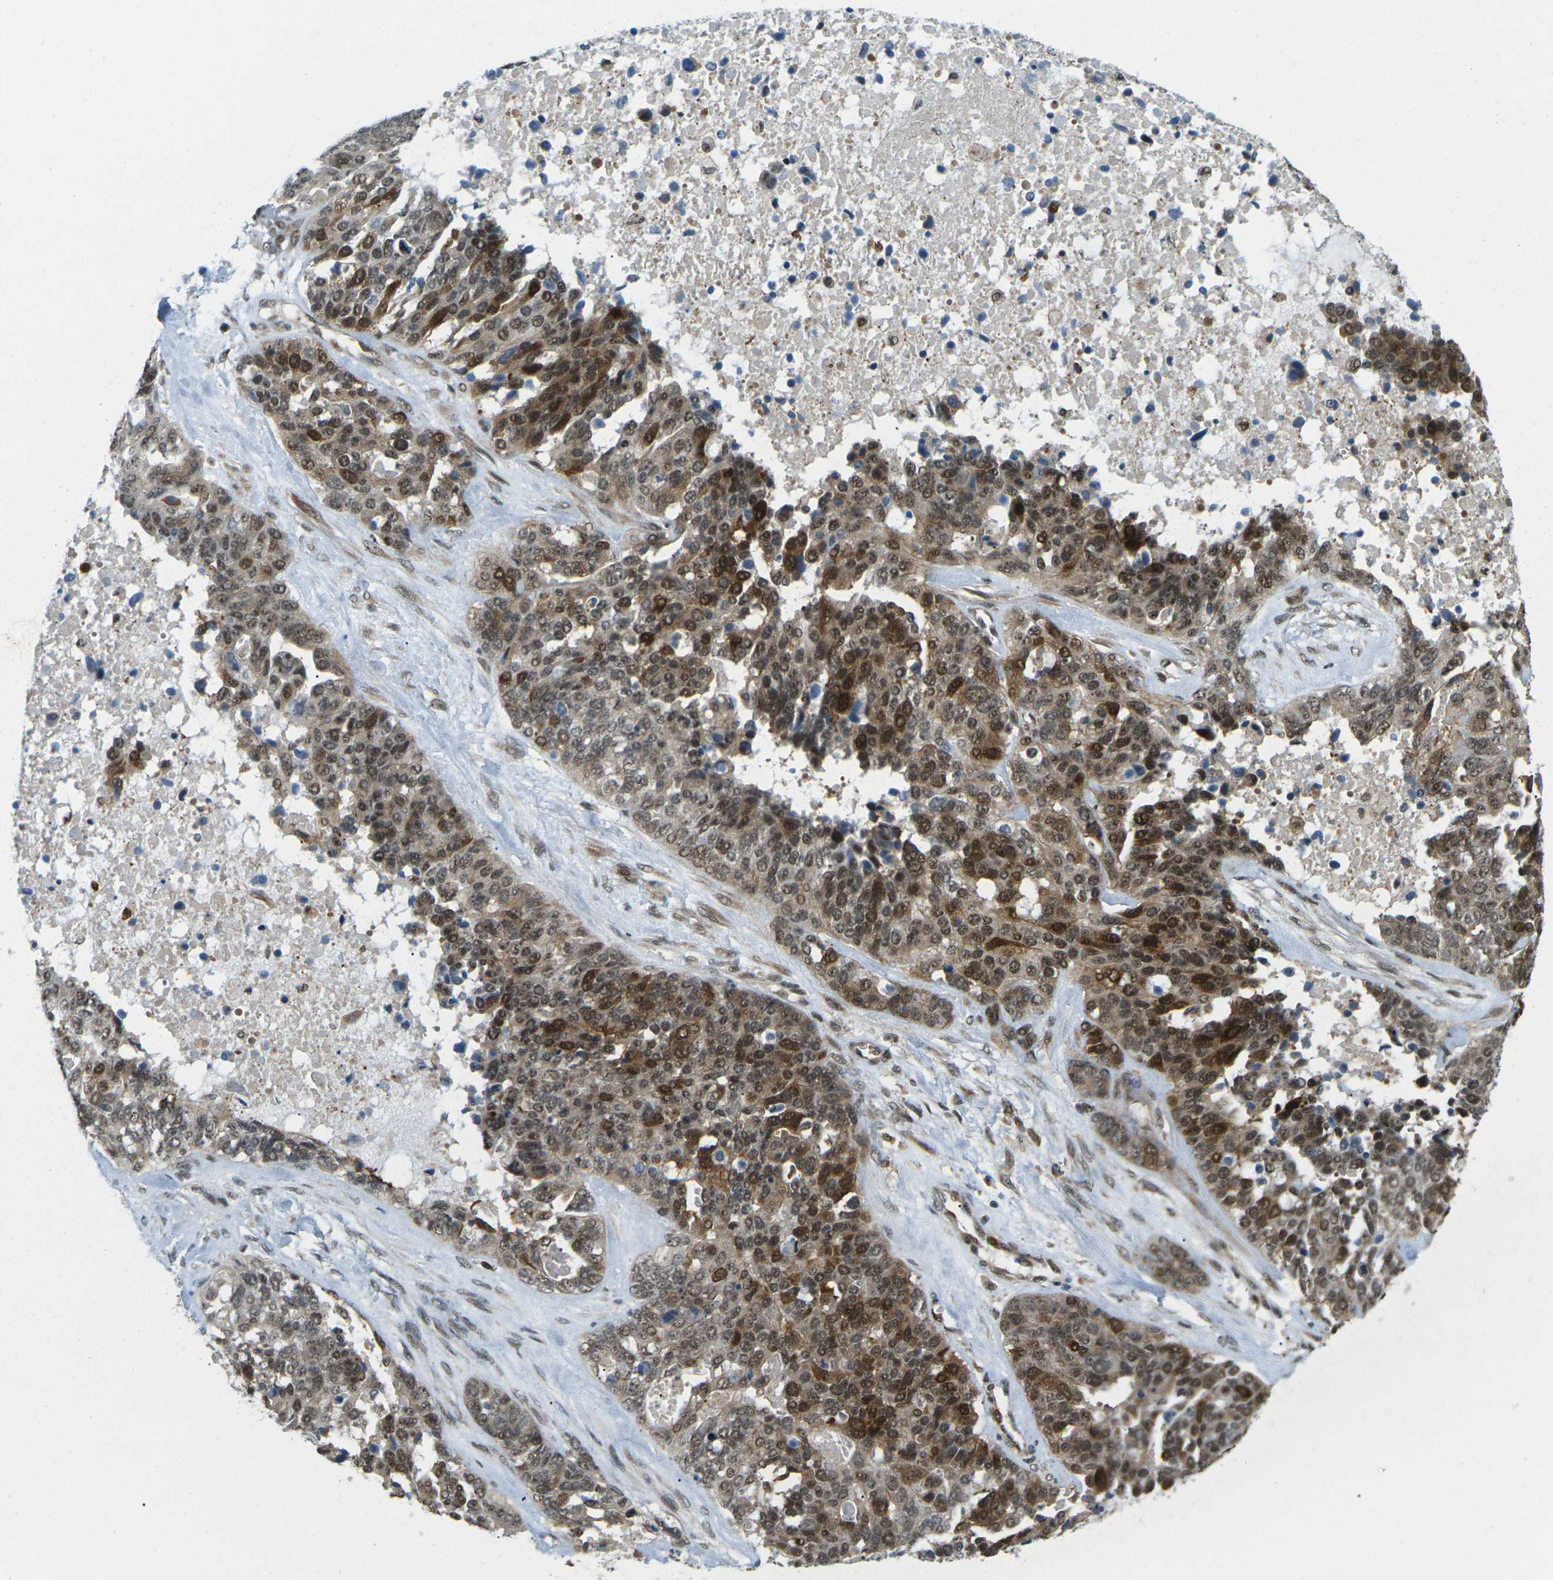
{"staining": {"intensity": "strong", "quantity": ">75%", "location": "cytoplasmic/membranous,nuclear"}, "tissue": "ovarian cancer", "cell_type": "Tumor cells", "image_type": "cancer", "snomed": [{"axis": "morphology", "description": "Cystadenocarcinoma, serous, NOS"}, {"axis": "topography", "description": "Ovary"}], "caption": "The micrograph demonstrates staining of ovarian serous cystadenocarcinoma, revealing strong cytoplasmic/membranous and nuclear protein staining (brown color) within tumor cells.", "gene": "UBE2S", "patient": {"sex": "female", "age": 44}}